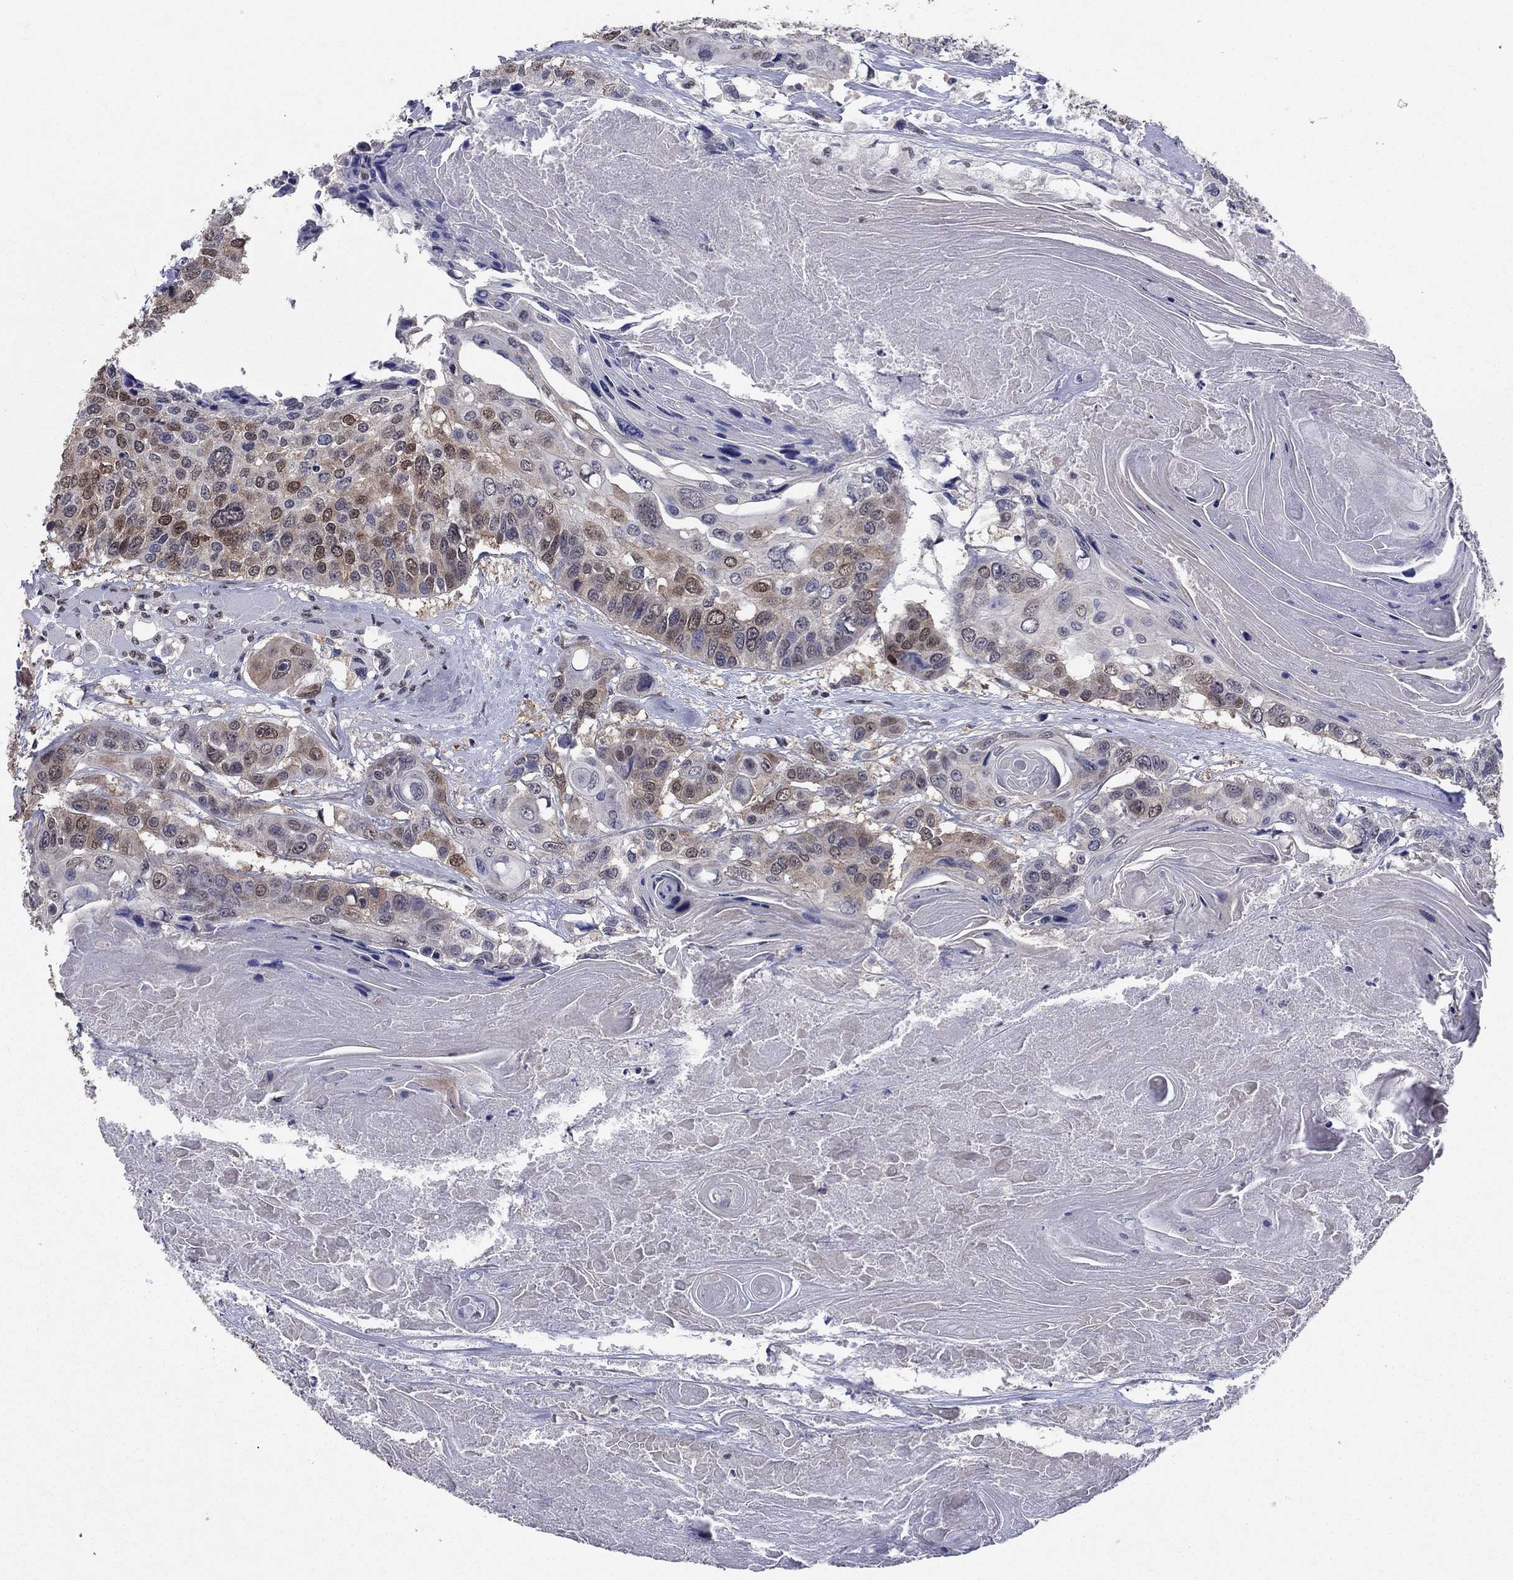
{"staining": {"intensity": "strong", "quantity": "<25%", "location": "nuclear"}, "tissue": "head and neck cancer", "cell_type": "Tumor cells", "image_type": "cancer", "snomed": [{"axis": "morphology", "description": "Squamous cell carcinoma, NOS"}, {"axis": "topography", "description": "Oral tissue"}, {"axis": "topography", "description": "Head-Neck"}], "caption": "A high-resolution photomicrograph shows immunohistochemistry (IHC) staining of head and neck cancer, which reveals strong nuclear expression in approximately <25% of tumor cells. Immunohistochemistry stains the protein in brown and the nuclei are stained blue.", "gene": "TYMS", "patient": {"sex": "male", "age": 56}}